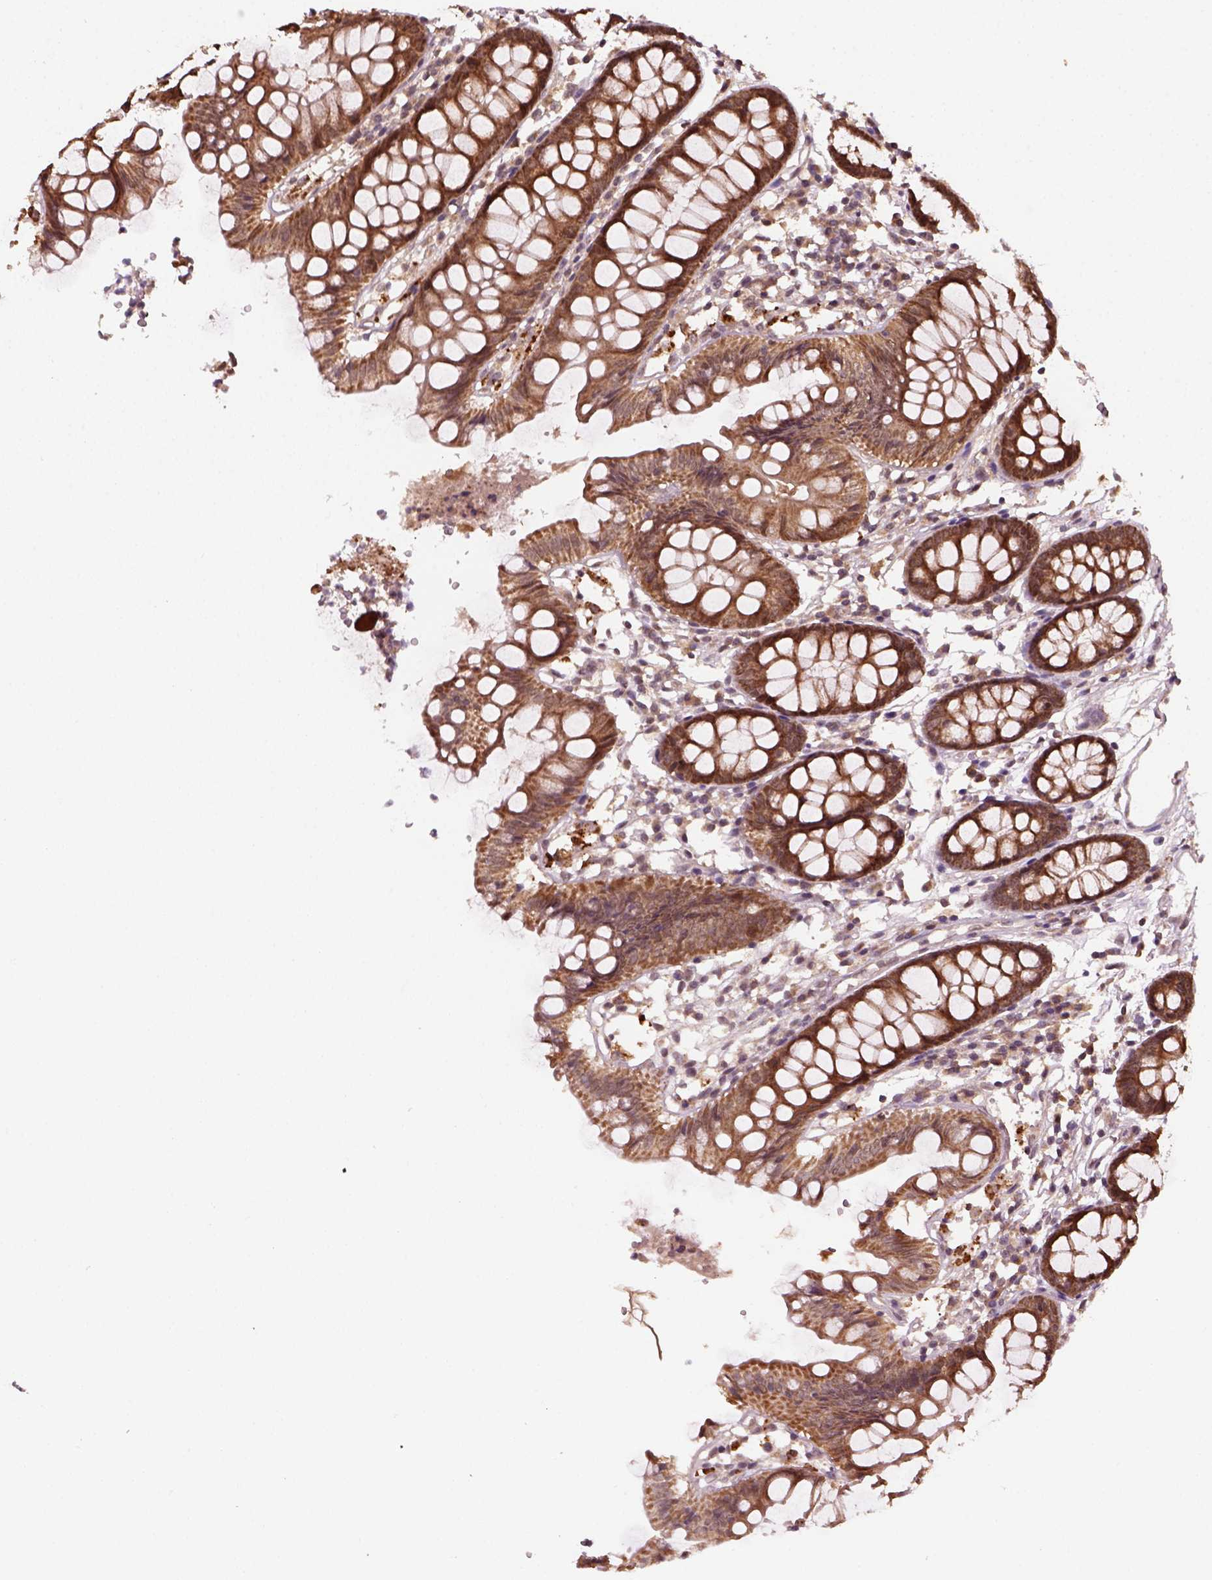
{"staining": {"intensity": "moderate", "quantity": ">75%", "location": "cytoplasmic/membranous"}, "tissue": "colon", "cell_type": "Endothelial cells", "image_type": "normal", "snomed": [{"axis": "morphology", "description": "Normal tissue, NOS"}, {"axis": "topography", "description": "Colon"}], "caption": "There is medium levels of moderate cytoplasmic/membranous expression in endothelial cells of benign colon, as demonstrated by immunohistochemical staining (brown color).", "gene": "NUDT9", "patient": {"sex": "female", "age": 84}}